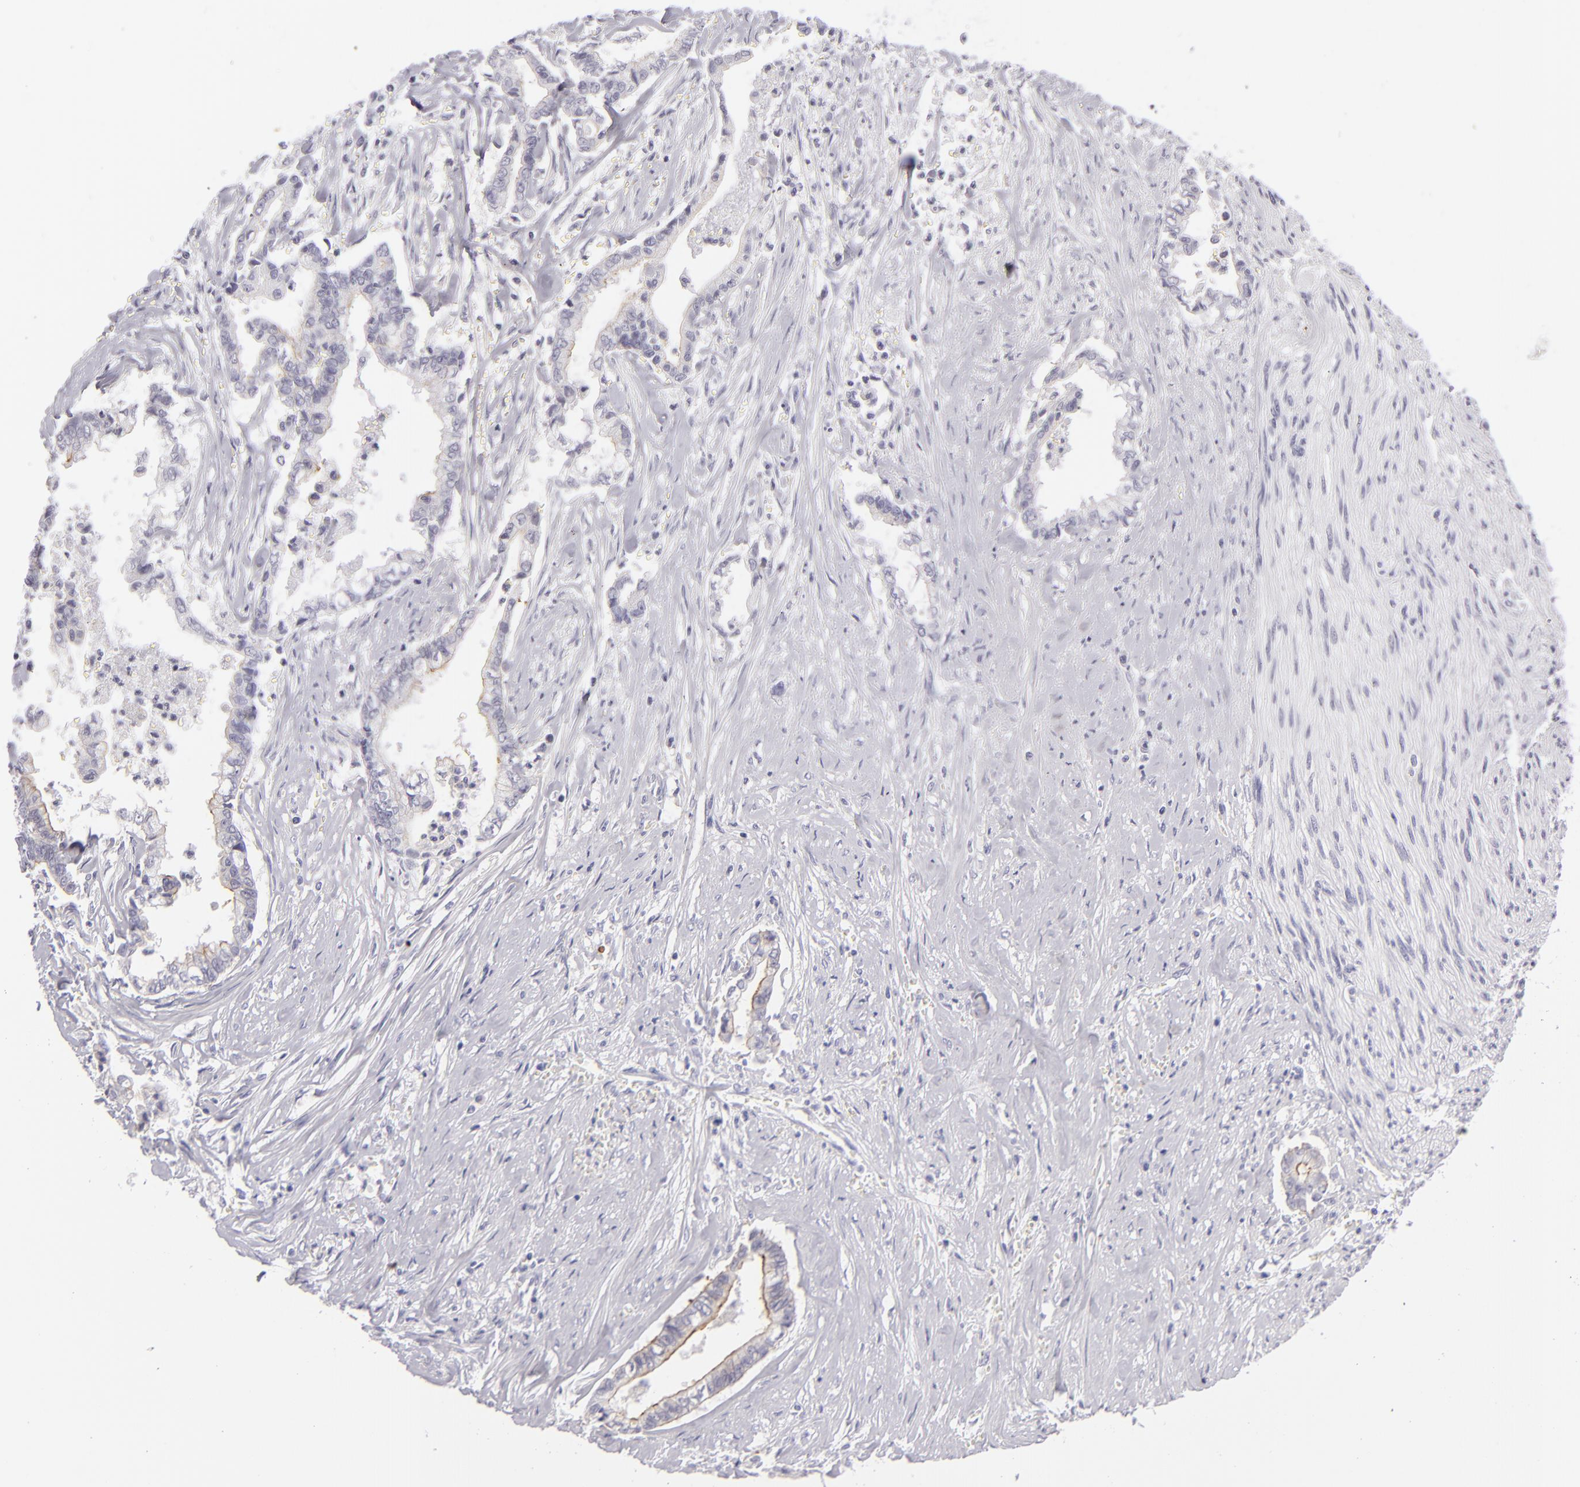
{"staining": {"intensity": "negative", "quantity": "none", "location": "none"}, "tissue": "liver cancer", "cell_type": "Tumor cells", "image_type": "cancer", "snomed": [{"axis": "morphology", "description": "Cholangiocarcinoma"}, {"axis": "topography", "description": "Liver"}], "caption": "Immunohistochemistry (IHC) image of neoplastic tissue: human cholangiocarcinoma (liver) stained with DAB (3,3'-diaminobenzidine) reveals no significant protein expression in tumor cells. (IHC, brightfield microscopy, high magnification).", "gene": "VIL1", "patient": {"sex": "male", "age": 57}}